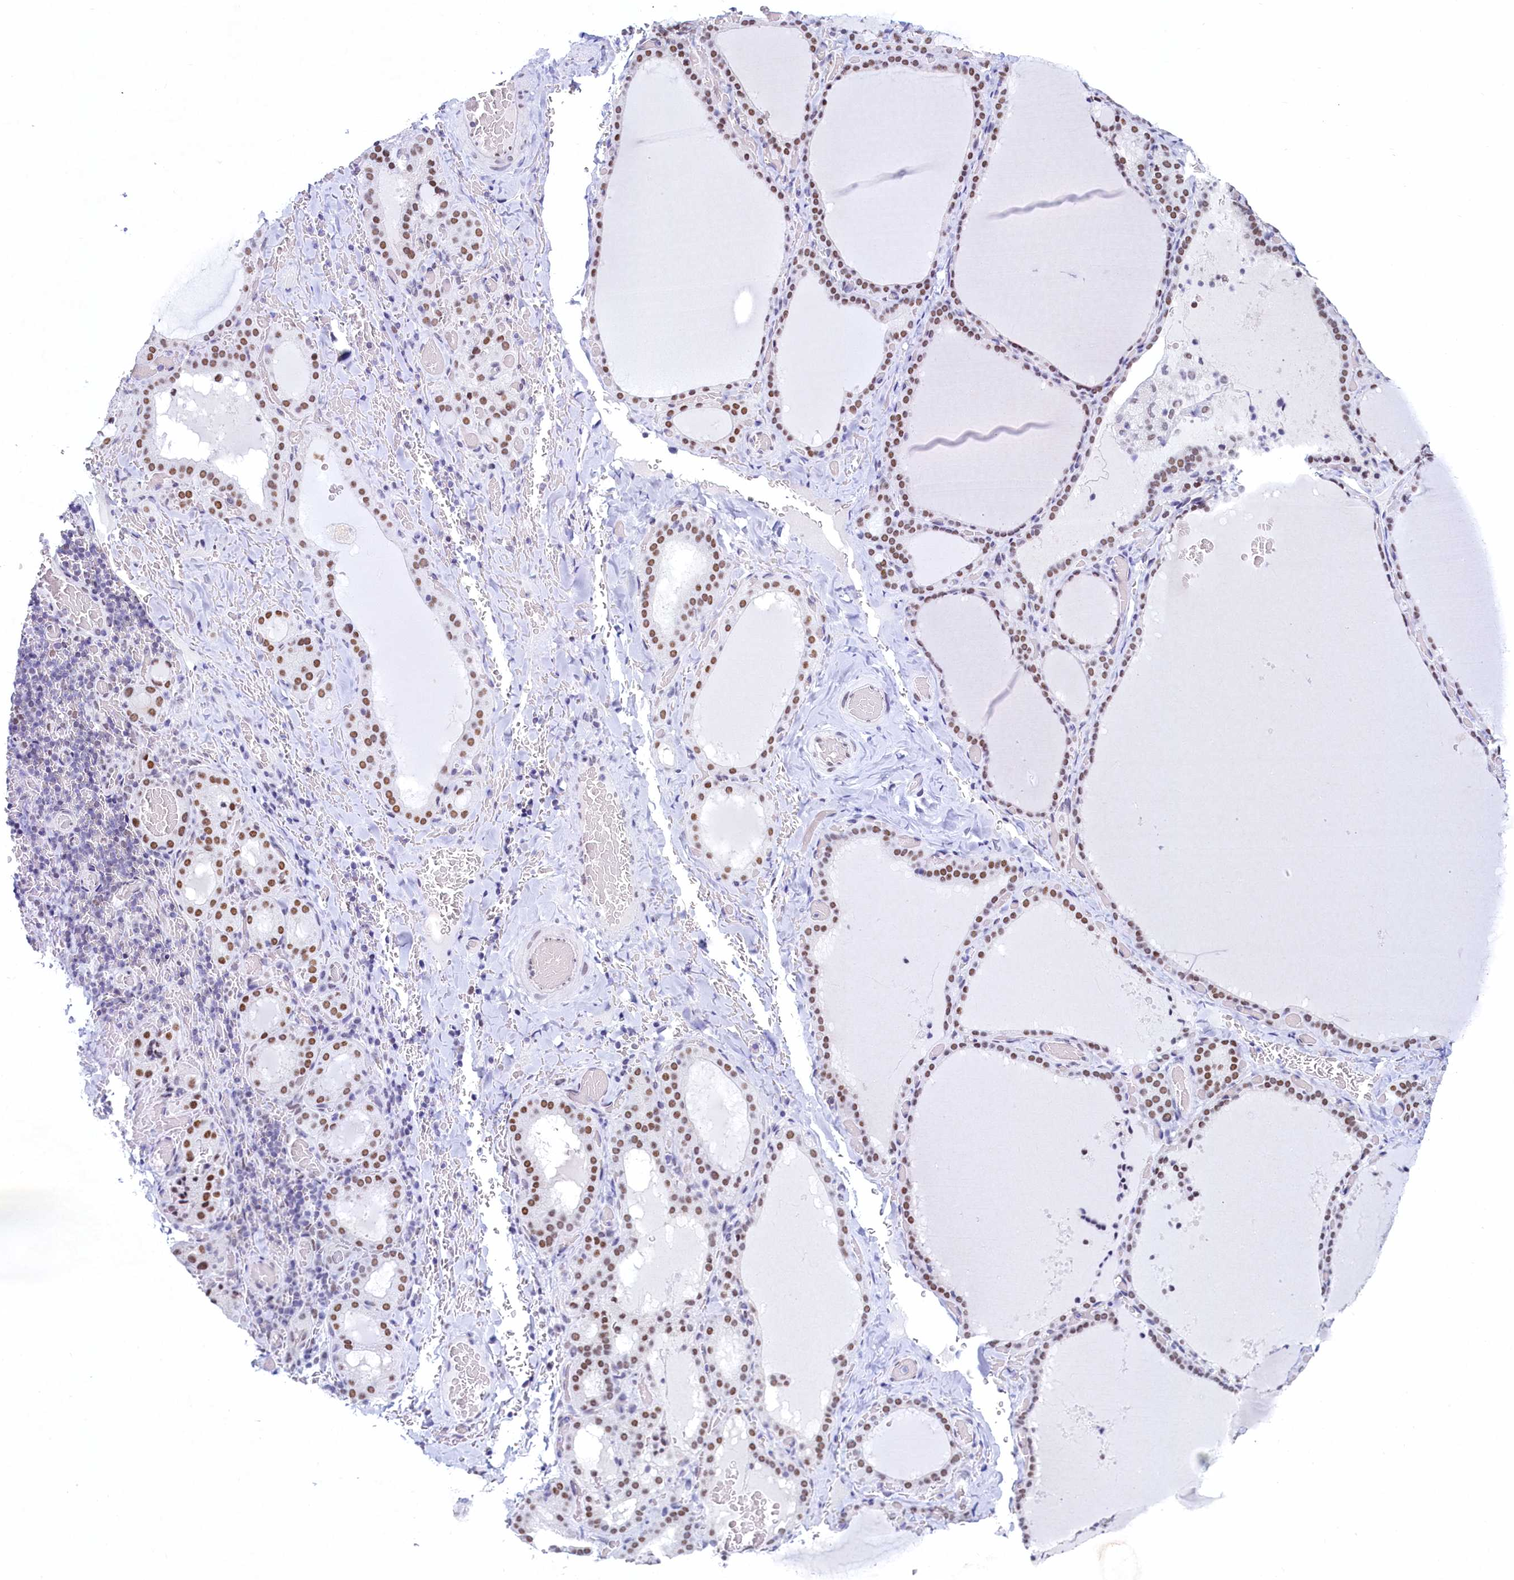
{"staining": {"intensity": "moderate", "quantity": ">75%", "location": "nuclear"}, "tissue": "thyroid gland", "cell_type": "Glandular cells", "image_type": "normal", "snomed": [{"axis": "morphology", "description": "Normal tissue, NOS"}, {"axis": "topography", "description": "Thyroid gland"}], "caption": "This histopathology image shows immunohistochemistry (IHC) staining of unremarkable thyroid gland, with medium moderate nuclear positivity in approximately >75% of glandular cells.", "gene": "SUGP2", "patient": {"sex": "female", "age": 39}}